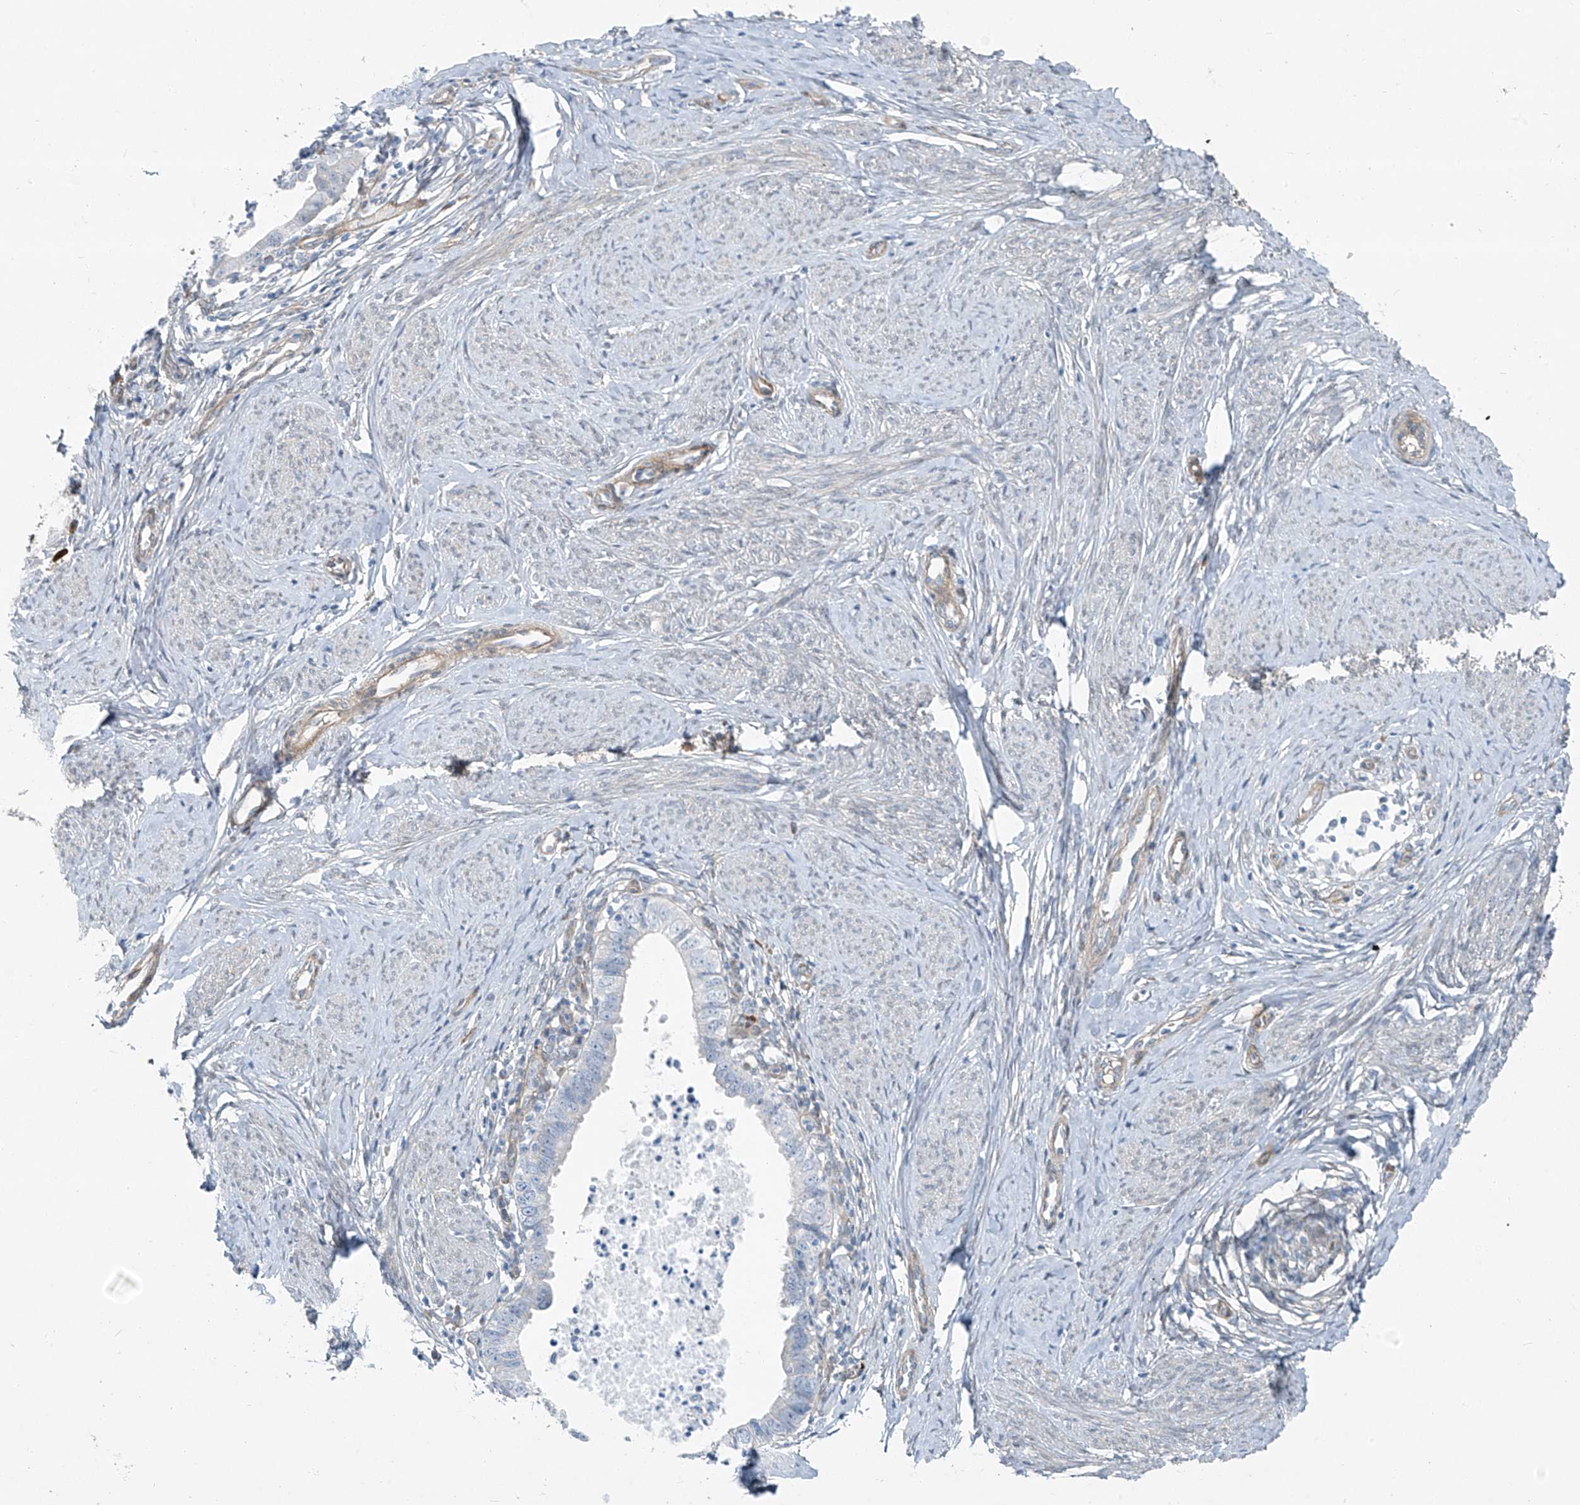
{"staining": {"intensity": "negative", "quantity": "none", "location": "none"}, "tissue": "cervical cancer", "cell_type": "Tumor cells", "image_type": "cancer", "snomed": [{"axis": "morphology", "description": "Adenocarcinoma, NOS"}, {"axis": "topography", "description": "Cervix"}], "caption": "Protein analysis of cervical cancer (adenocarcinoma) displays no significant staining in tumor cells.", "gene": "TNS2", "patient": {"sex": "female", "age": 36}}